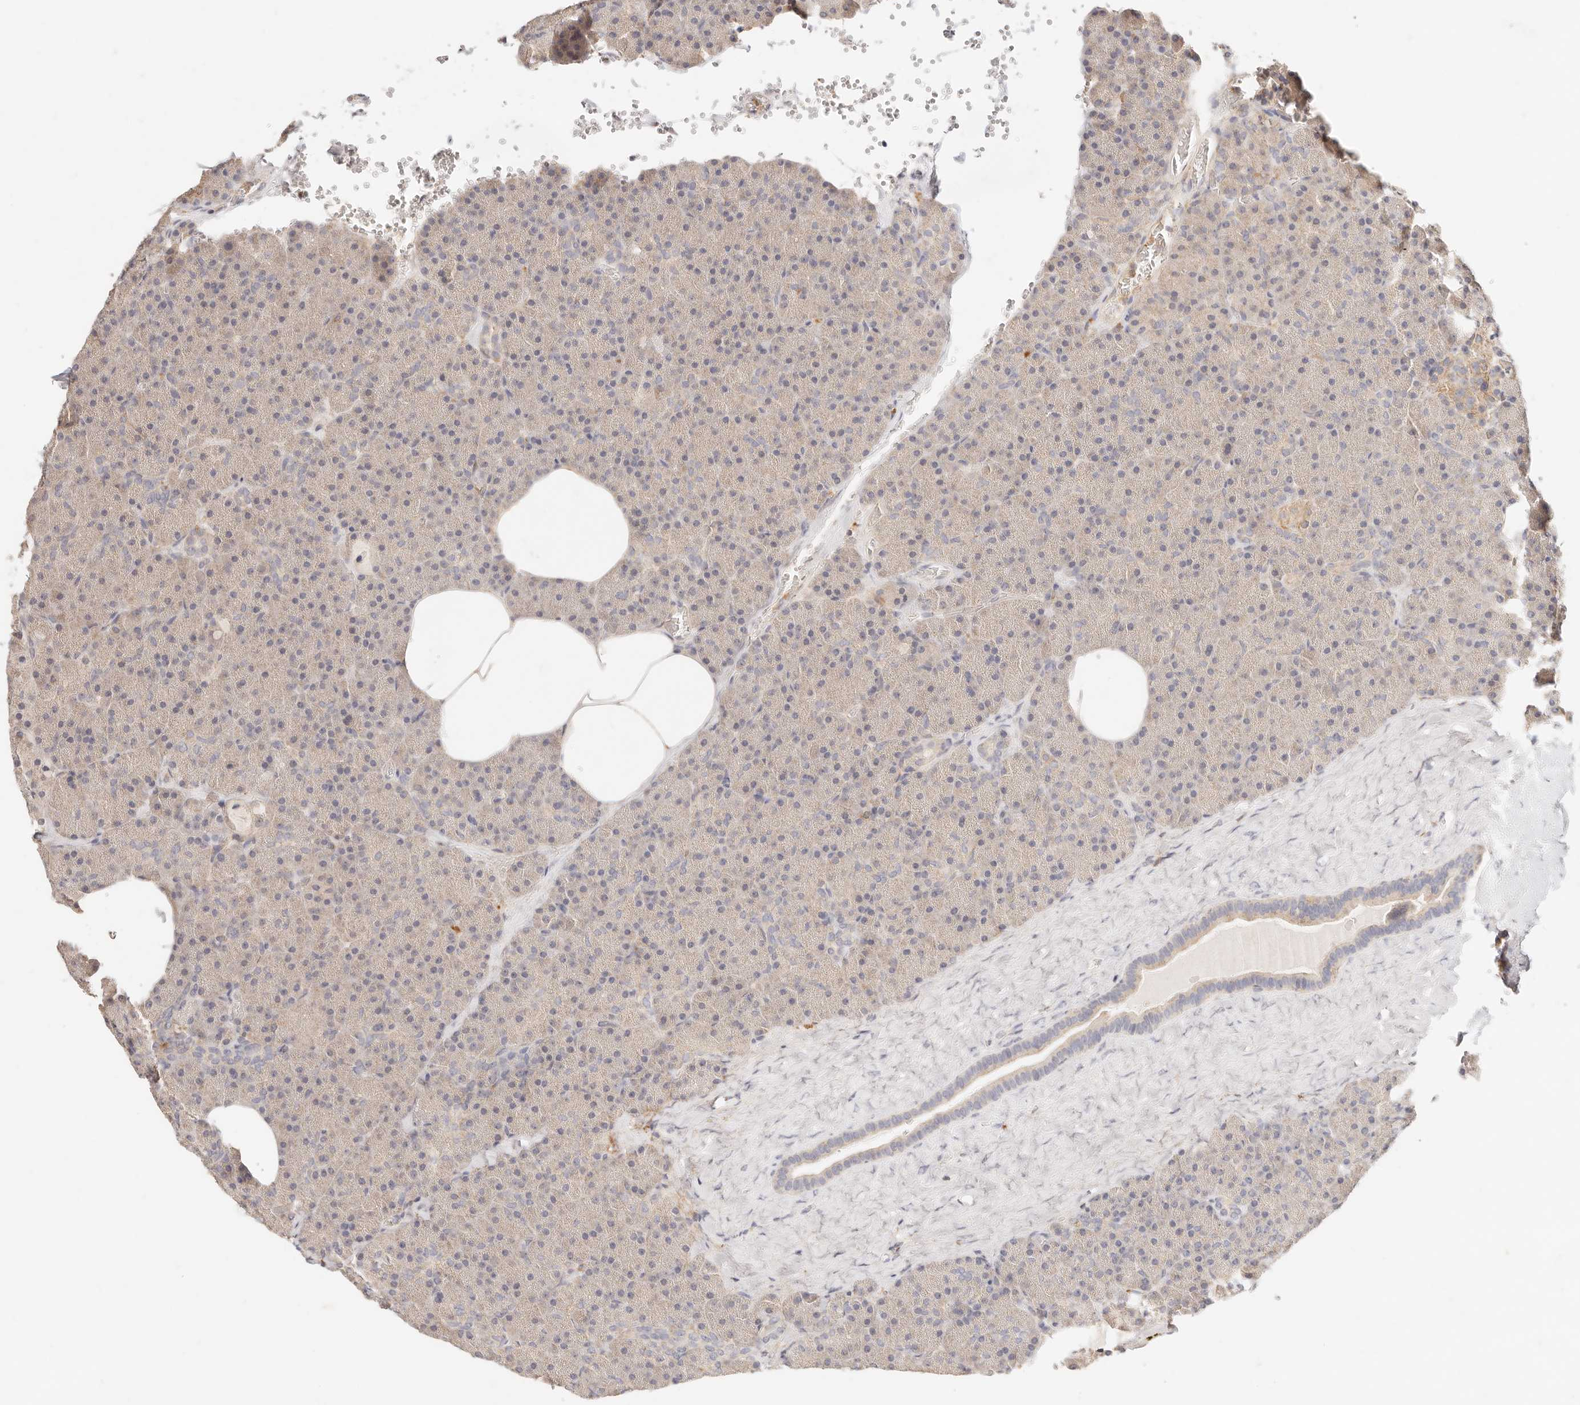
{"staining": {"intensity": "weak", "quantity": "25%-75%", "location": "cytoplasmic/membranous"}, "tissue": "pancreas", "cell_type": "Exocrine glandular cells", "image_type": "normal", "snomed": [{"axis": "morphology", "description": "Normal tissue, NOS"}, {"axis": "morphology", "description": "Carcinoid, malignant, NOS"}, {"axis": "topography", "description": "Pancreas"}], "caption": "Pancreas stained with immunohistochemistry exhibits weak cytoplasmic/membranous positivity in about 25%-75% of exocrine glandular cells.", "gene": "HK2", "patient": {"sex": "female", "age": 35}}